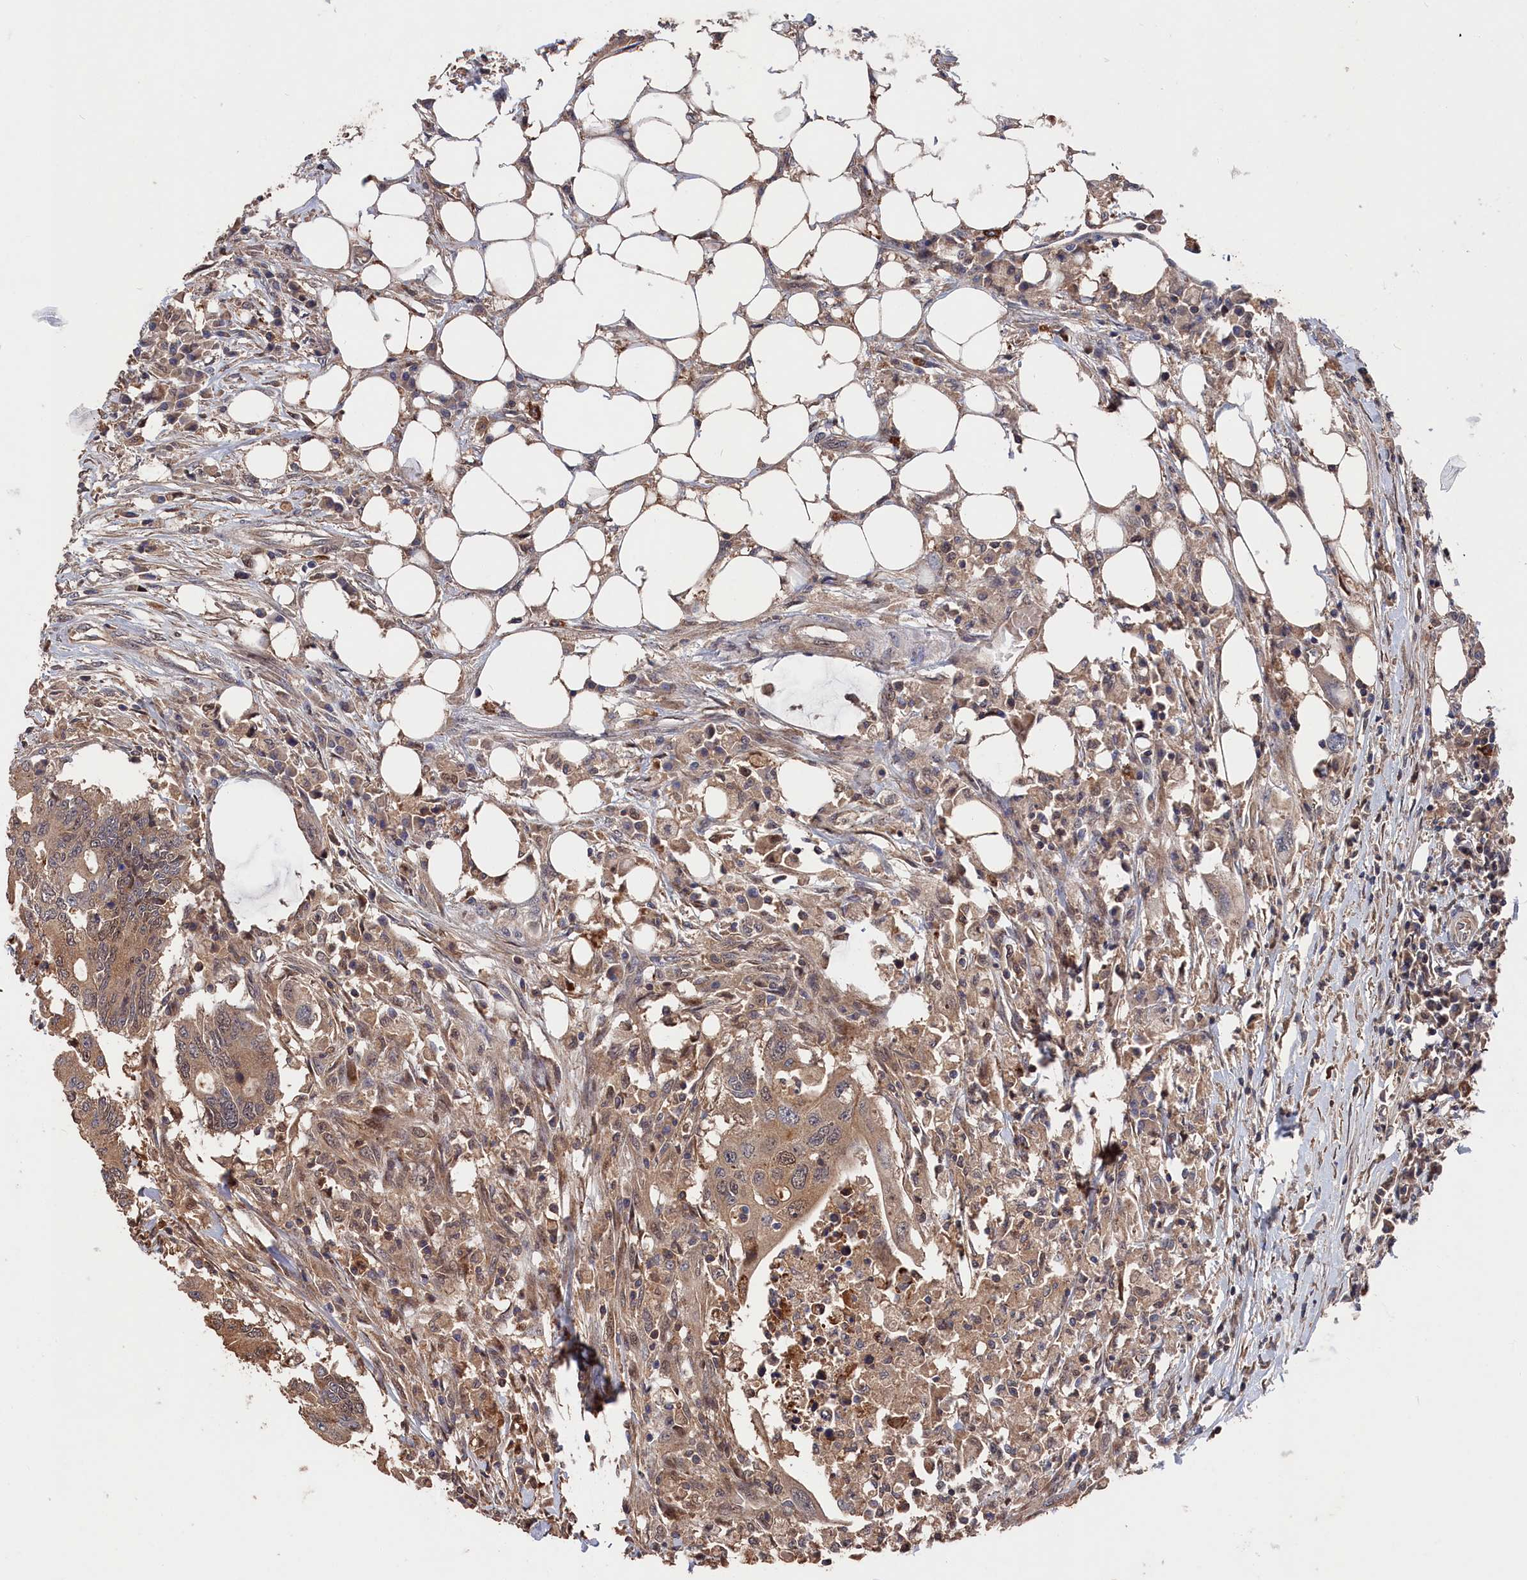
{"staining": {"intensity": "moderate", "quantity": ">75%", "location": "cytoplasmic/membranous"}, "tissue": "colorectal cancer", "cell_type": "Tumor cells", "image_type": "cancer", "snomed": [{"axis": "morphology", "description": "Adenocarcinoma, NOS"}, {"axis": "topography", "description": "Colon"}], "caption": "A high-resolution micrograph shows immunohistochemistry staining of colorectal cancer (adenocarcinoma), which exhibits moderate cytoplasmic/membranous positivity in approximately >75% of tumor cells.", "gene": "RMI2", "patient": {"sex": "male", "age": 71}}